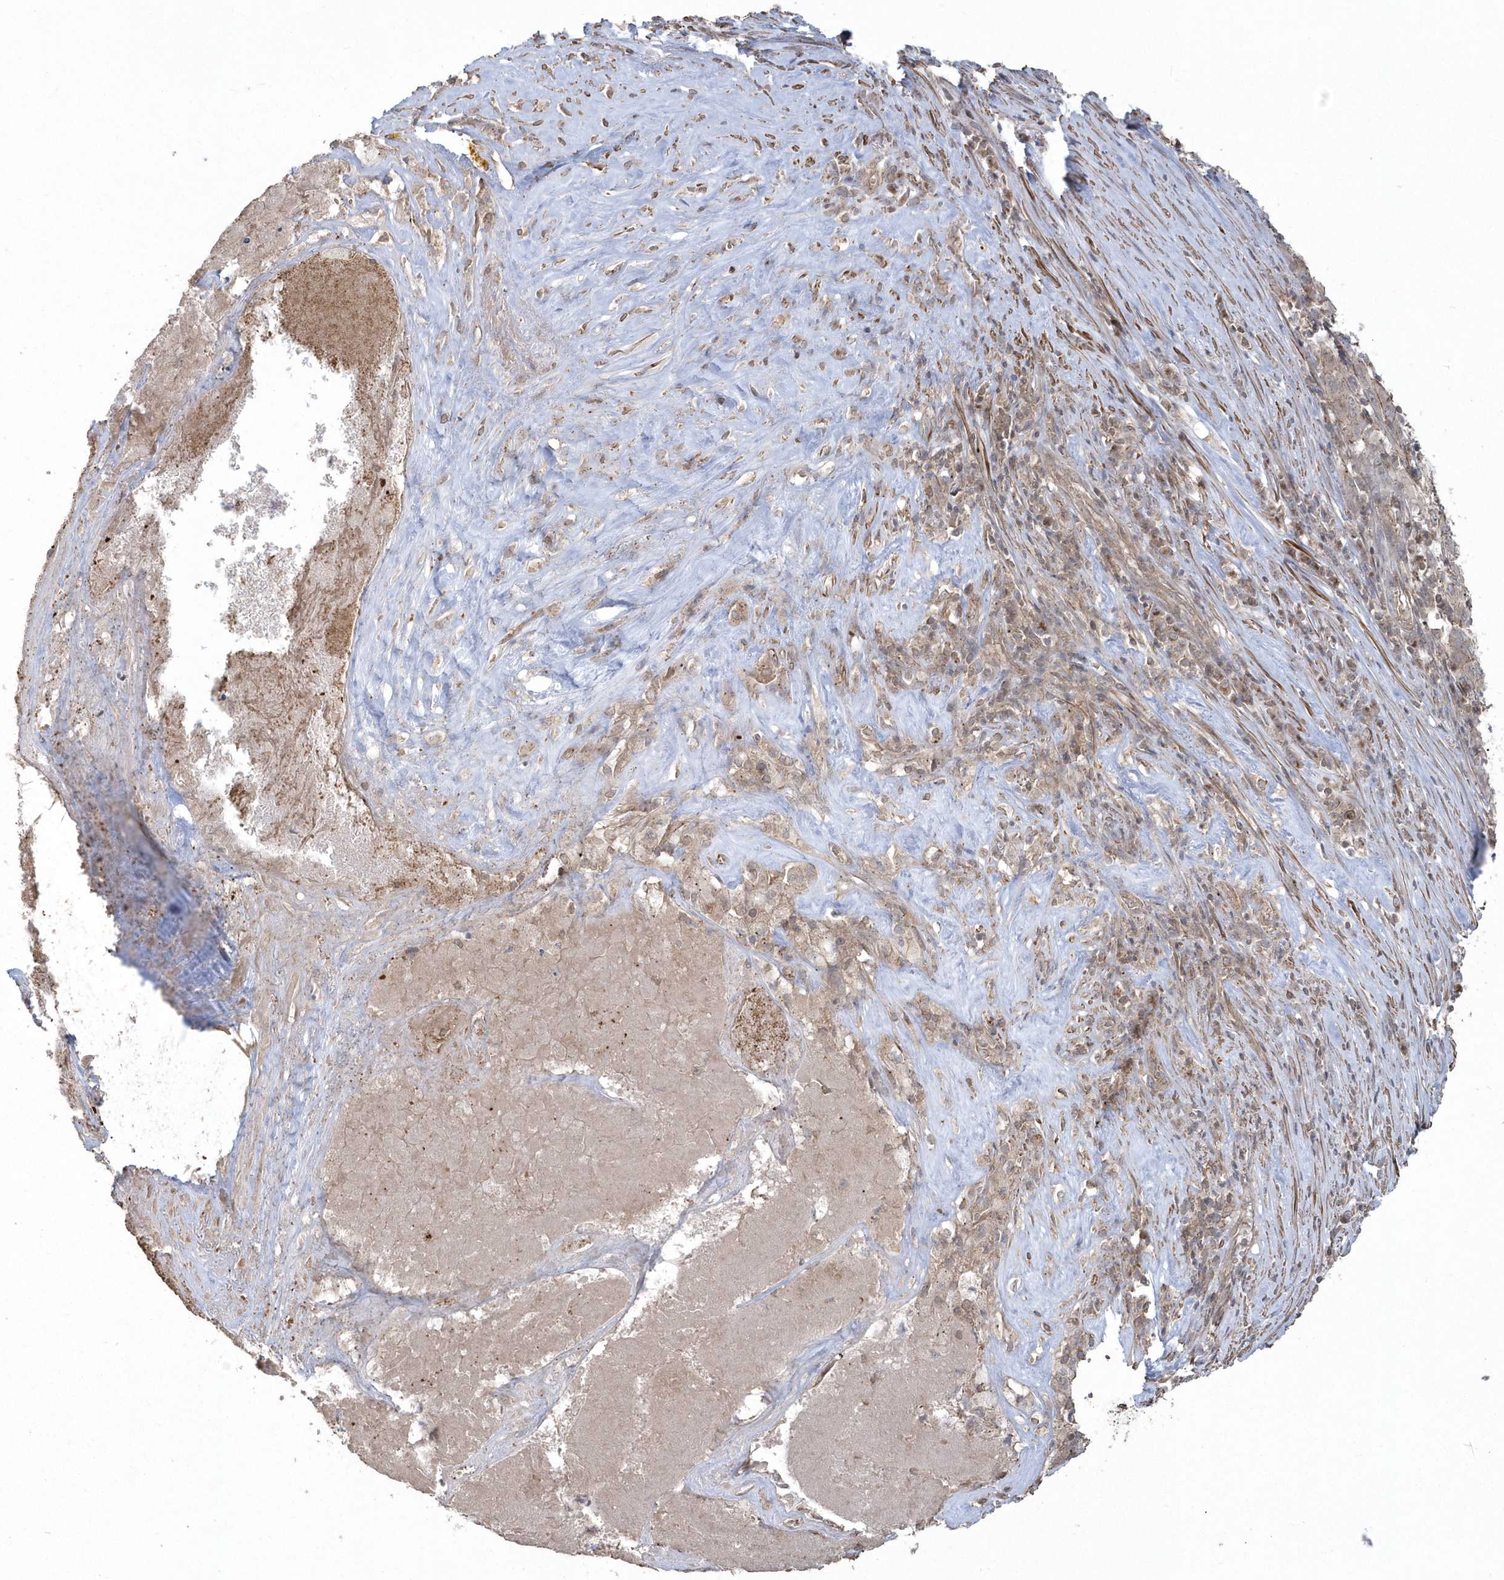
{"staining": {"intensity": "weak", "quantity": "<25%", "location": "cytoplasmic/membranous"}, "tissue": "pancreatic cancer", "cell_type": "Tumor cells", "image_type": "cancer", "snomed": [{"axis": "morphology", "description": "Adenocarcinoma, NOS"}, {"axis": "topography", "description": "Pancreas"}], "caption": "Pancreatic cancer (adenocarcinoma) stained for a protein using immunohistochemistry exhibits no positivity tumor cells.", "gene": "ARMC8", "patient": {"sex": "male", "age": 63}}